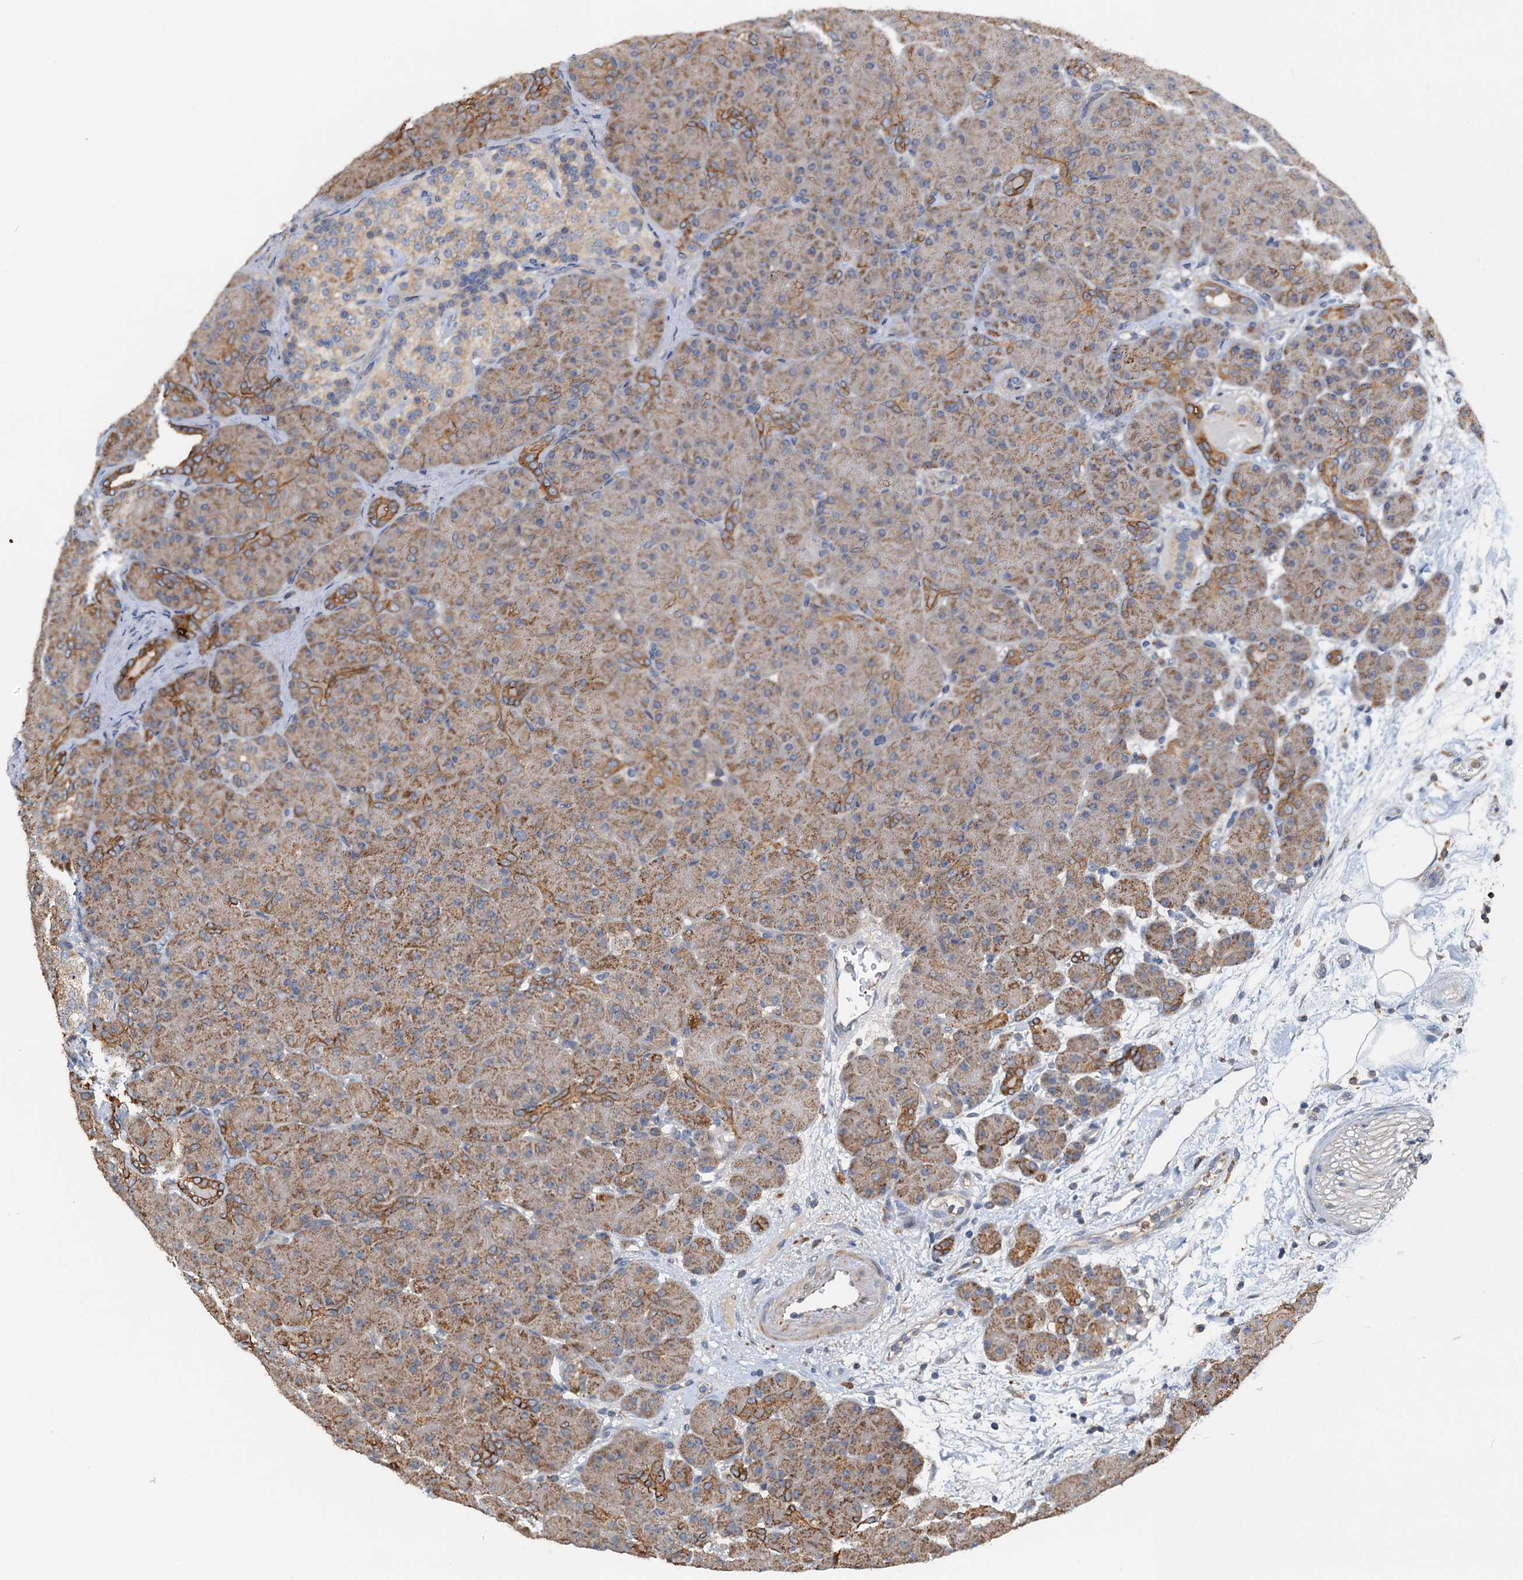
{"staining": {"intensity": "moderate", "quantity": "25%-75%", "location": "cytoplasmic/membranous"}, "tissue": "pancreas", "cell_type": "Exocrine glandular cells", "image_type": "normal", "snomed": [{"axis": "morphology", "description": "Normal tissue, NOS"}, {"axis": "topography", "description": "Pancreas"}], "caption": "Protein staining of normal pancreas displays moderate cytoplasmic/membranous expression in about 25%-75% of exocrine glandular cells.", "gene": "ZNF606", "patient": {"sex": "male", "age": 66}}